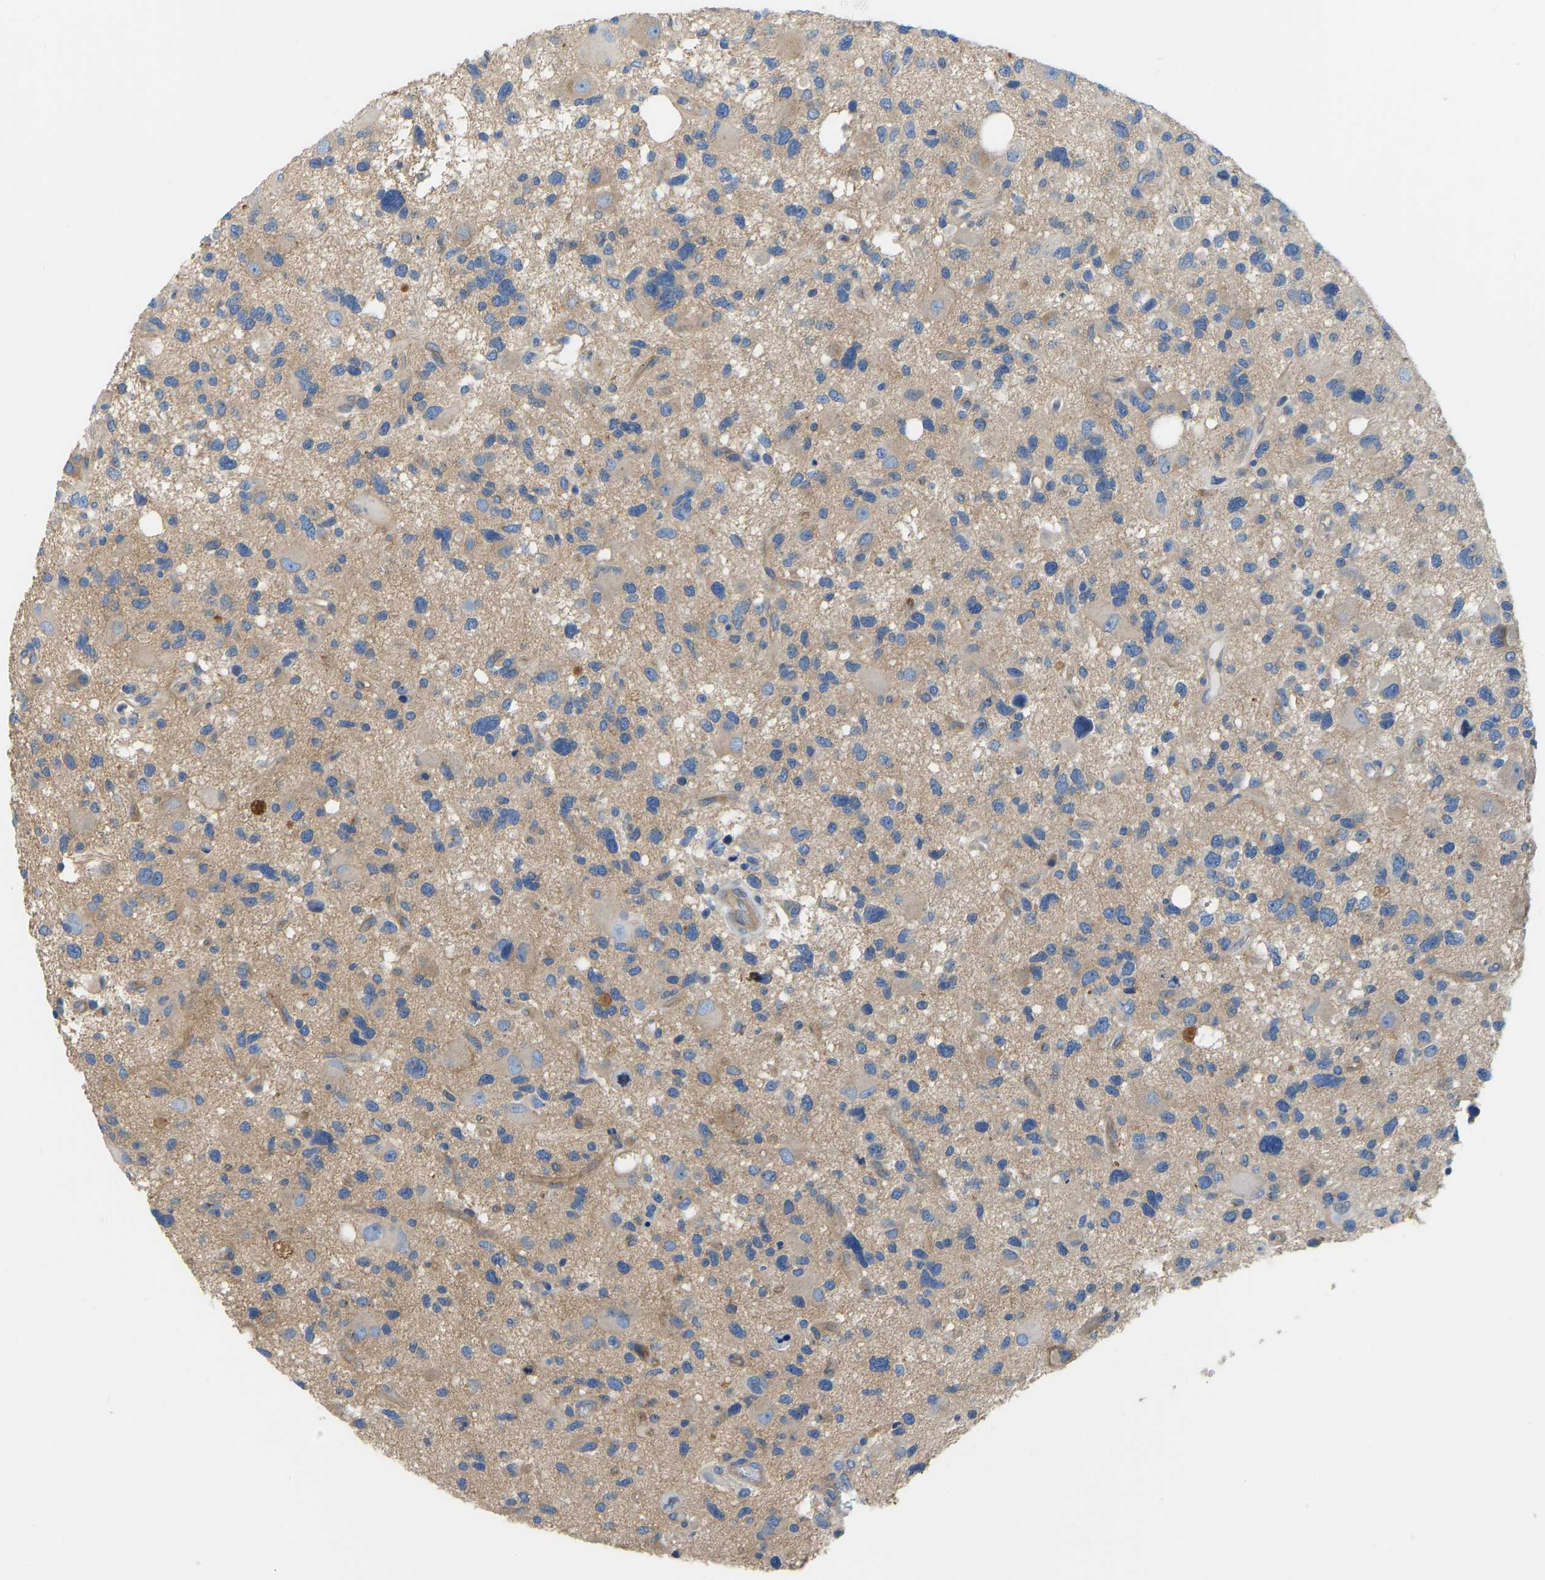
{"staining": {"intensity": "weak", "quantity": "25%-75%", "location": "cytoplasmic/membranous"}, "tissue": "glioma", "cell_type": "Tumor cells", "image_type": "cancer", "snomed": [{"axis": "morphology", "description": "Glioma, malignant, High grade"}, {"axis": "topography", "description": "Brain"}], "caption": "Brown immunohistochemical staining in glioma demonstrates weak cytoplasmic/membranous staining in approximately 25%-75% of tumor cells.", "gene": "CHAD", "patient": {"sex": "male", "age": 33}}